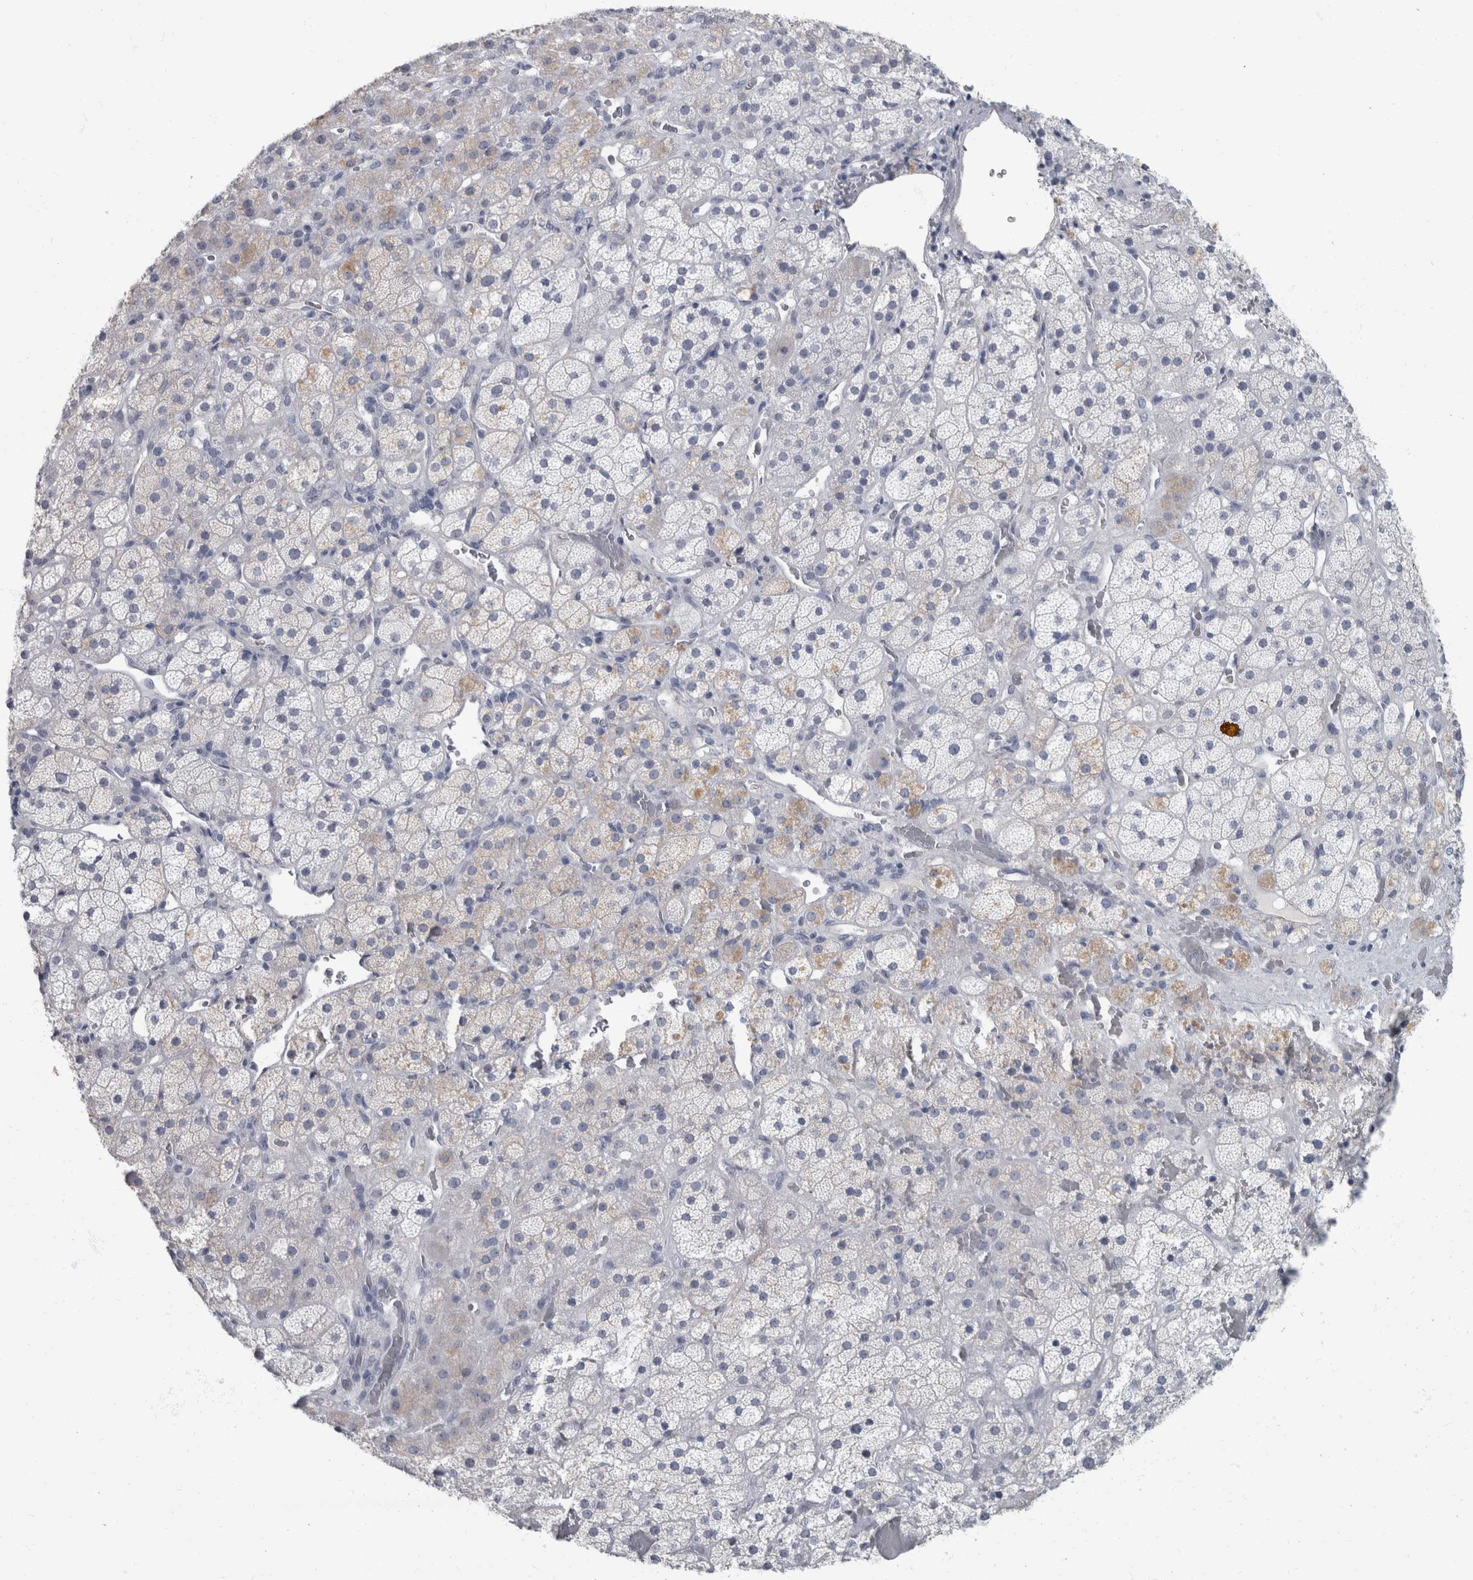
{"staining": {"intensity": "negative", "quantity": "none", "location": "none"}, "tissue": "adrenal gland", "cell_type": "Glandular cells", "image_type": "normal", "snomed": [{"axis": "morphology", "description": "Normal tissue, NOS"}, {"axis": "topography", "description": "Adrenal gland"}], "caption": "Human adrenal gland stained for a protein using immunohistochemistry demonstrates no positivity in glandular cells.", "gene": "DSG2", "patient": {"sex": "male", "age": 57}}